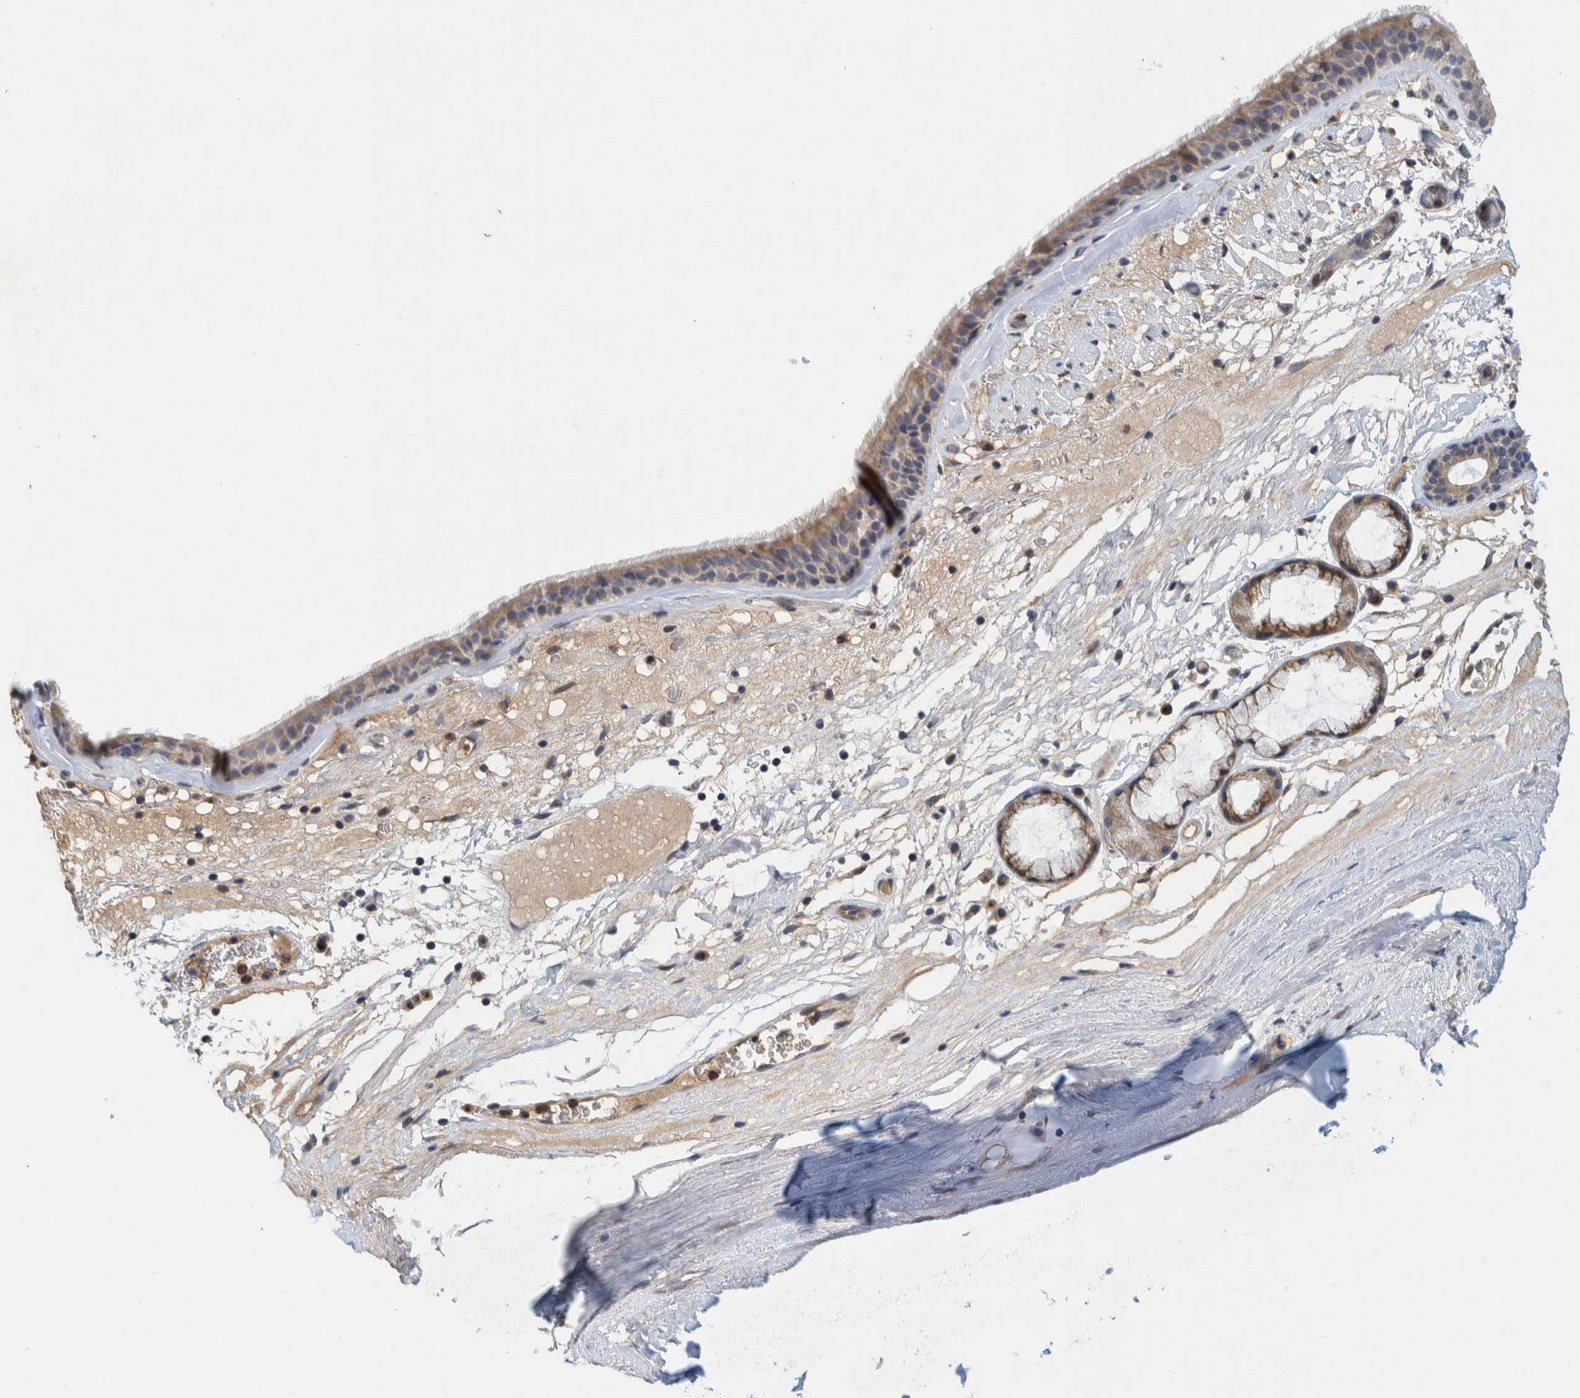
{"staining": {"intensity": "weak", "quantity": ">75%", "location": "cytoplasmic/membranous"}, "tissue": "bronchus", "cell_type": "Respiratory epithelial cells", "image_type": "normal", "snomed": [{"axis": "morphology", "description": "Normal tissue, NOS"}, {"axis": "topography", "description": "Cartilage tissue"}], "caption": "Protein staining of benign bronchus displays weak cytoplasmic/membranous staining in about >75% of respiratory epithelial cells.", "gene": "ZNF324B", "patient": {"sex": "female", "age": 63}}